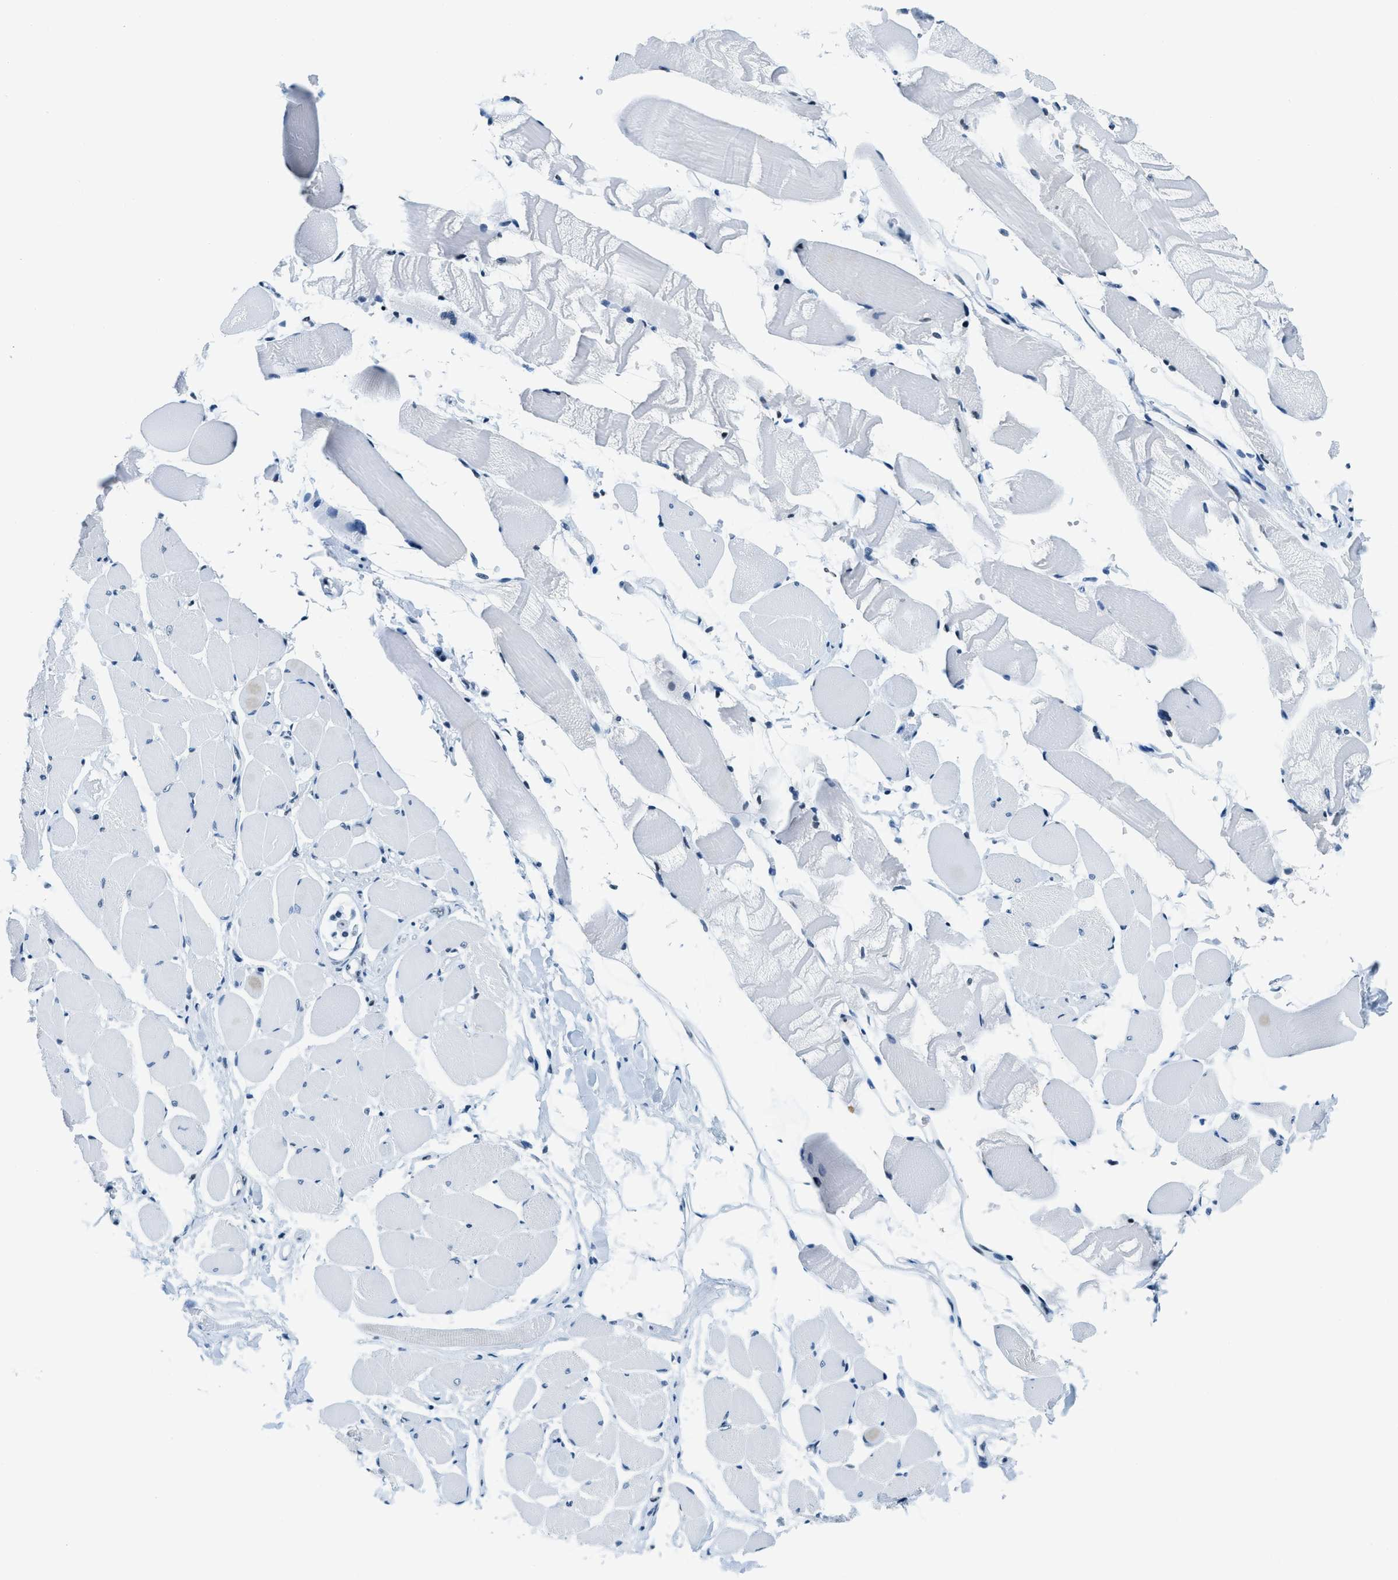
{"staining": {"intensity": "negative", "quantity": "none", "location": "none"}, "tissue": "skeletal muscle", "cell_type": "Myocytes", "image_type": "normal", "snomed": [{"axis": "morphology", "description": "Normal tissue, NOS"}, {"axis": "topography", "description": "Skeletal muscle"}, {"axis": "topography", "description": "Peripheral nerve tissue"}], "caption": "Immunohistochemistry (IHC) of normal human skeletal muscle displays no expression in myocytes. (Stains: DAB immunohistochemistry (IHC) with hematoxylin counter stain, Microscopy: brightfield microscopy at high magnification).", "gene": "TOP1", "patient": {"sex": "female", "age": 84}}